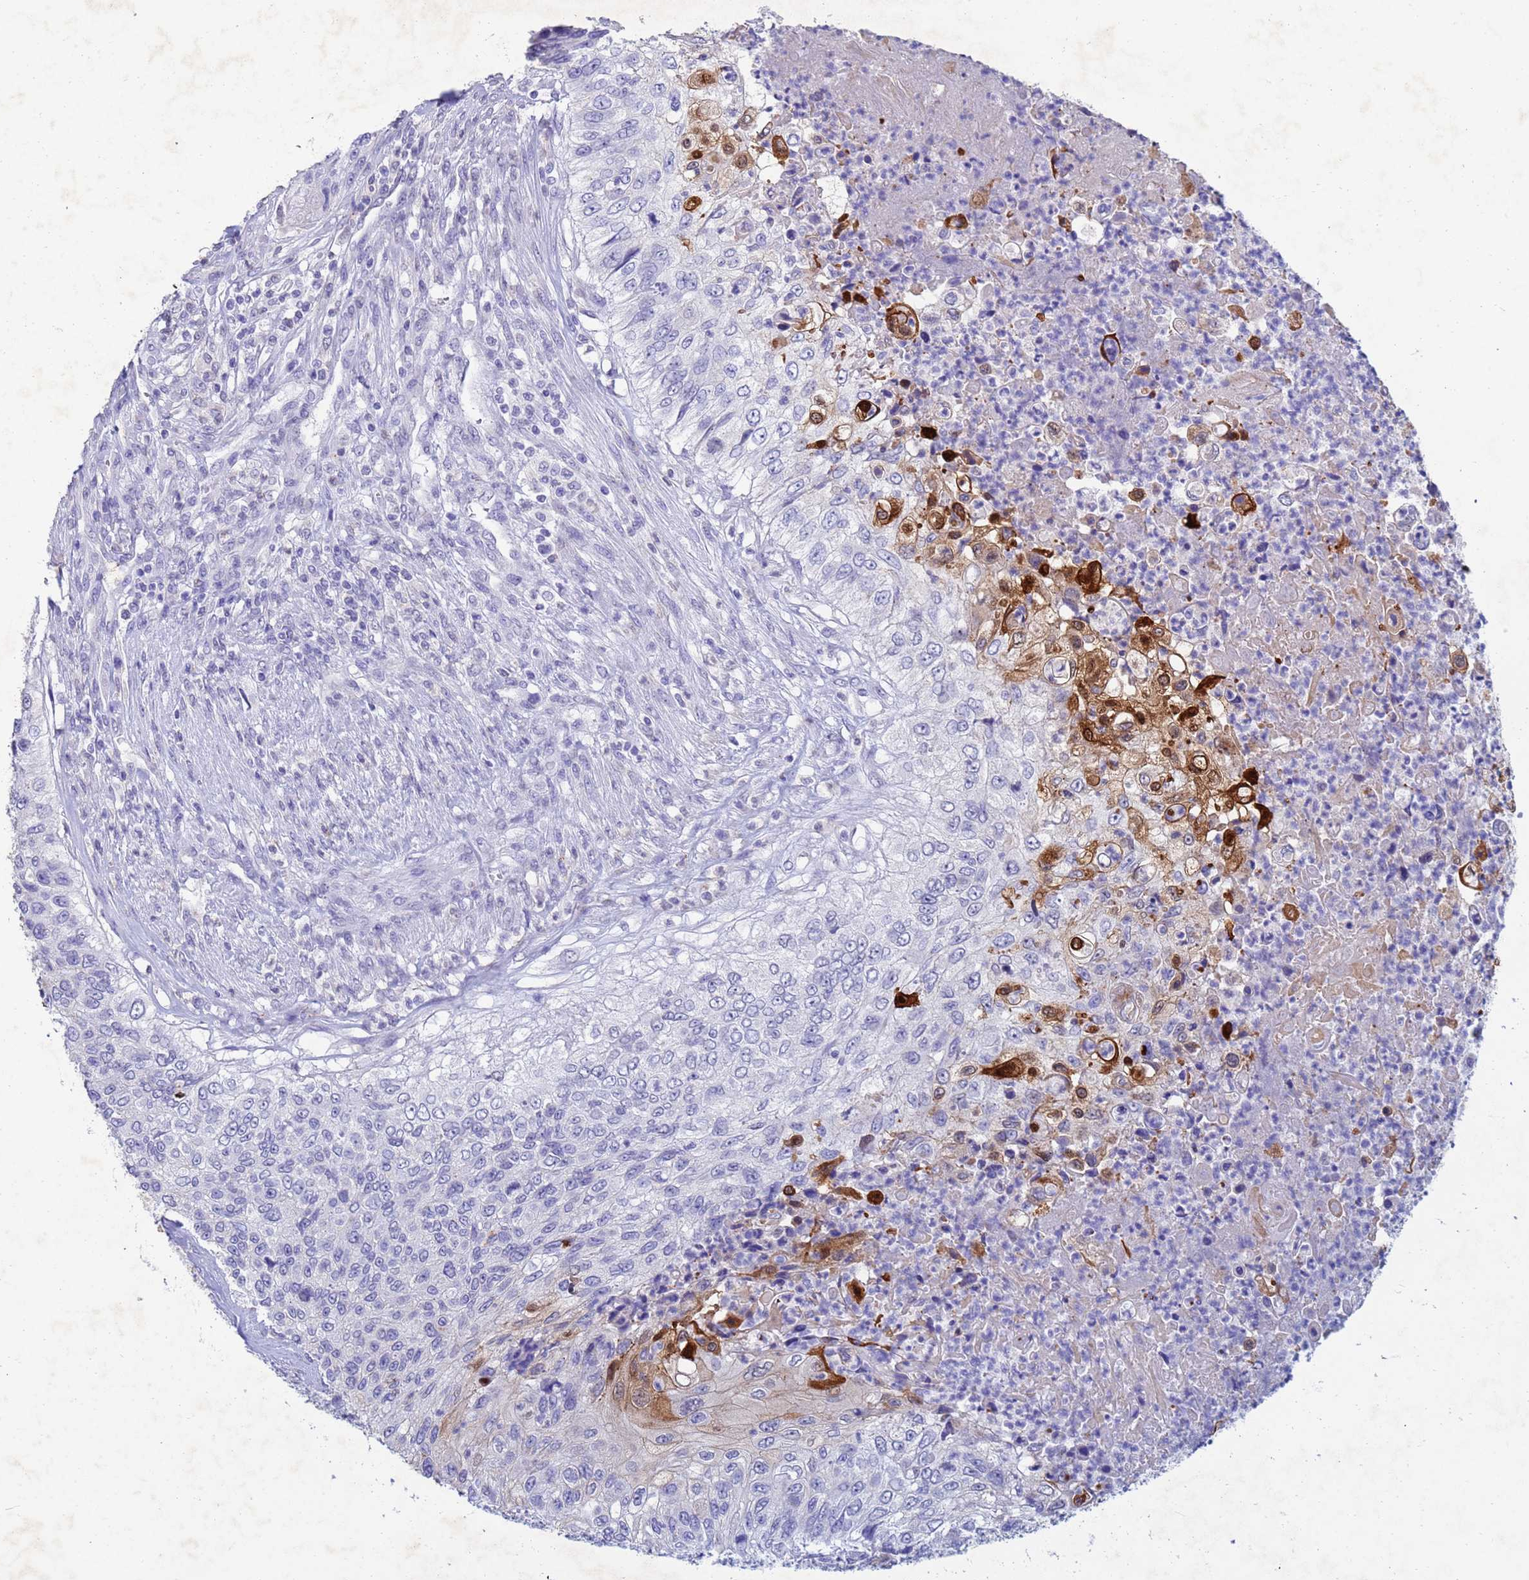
{"staining": {"intensity": "moderate", "quantity": "<25%", "location": "cytoplasmic/membranous,nuclear"}, "tissue": "urothelial cancer", "cell_type": "Tumor cells", "image_type": "cancer", "snomed": [{"axis": "morphology", "description": "Urothelial carcinoma, High grade"}, {"axis": "topography", "description": "Urinary bladder"}], "caption": "Urothelial cancer stained with IHC reveals moderate cytoplasmic/membranous and nuclear expression in about <25% of tumor cells.", "gene": "CSTB", "patient": {"sex": "female", "age": 60}}